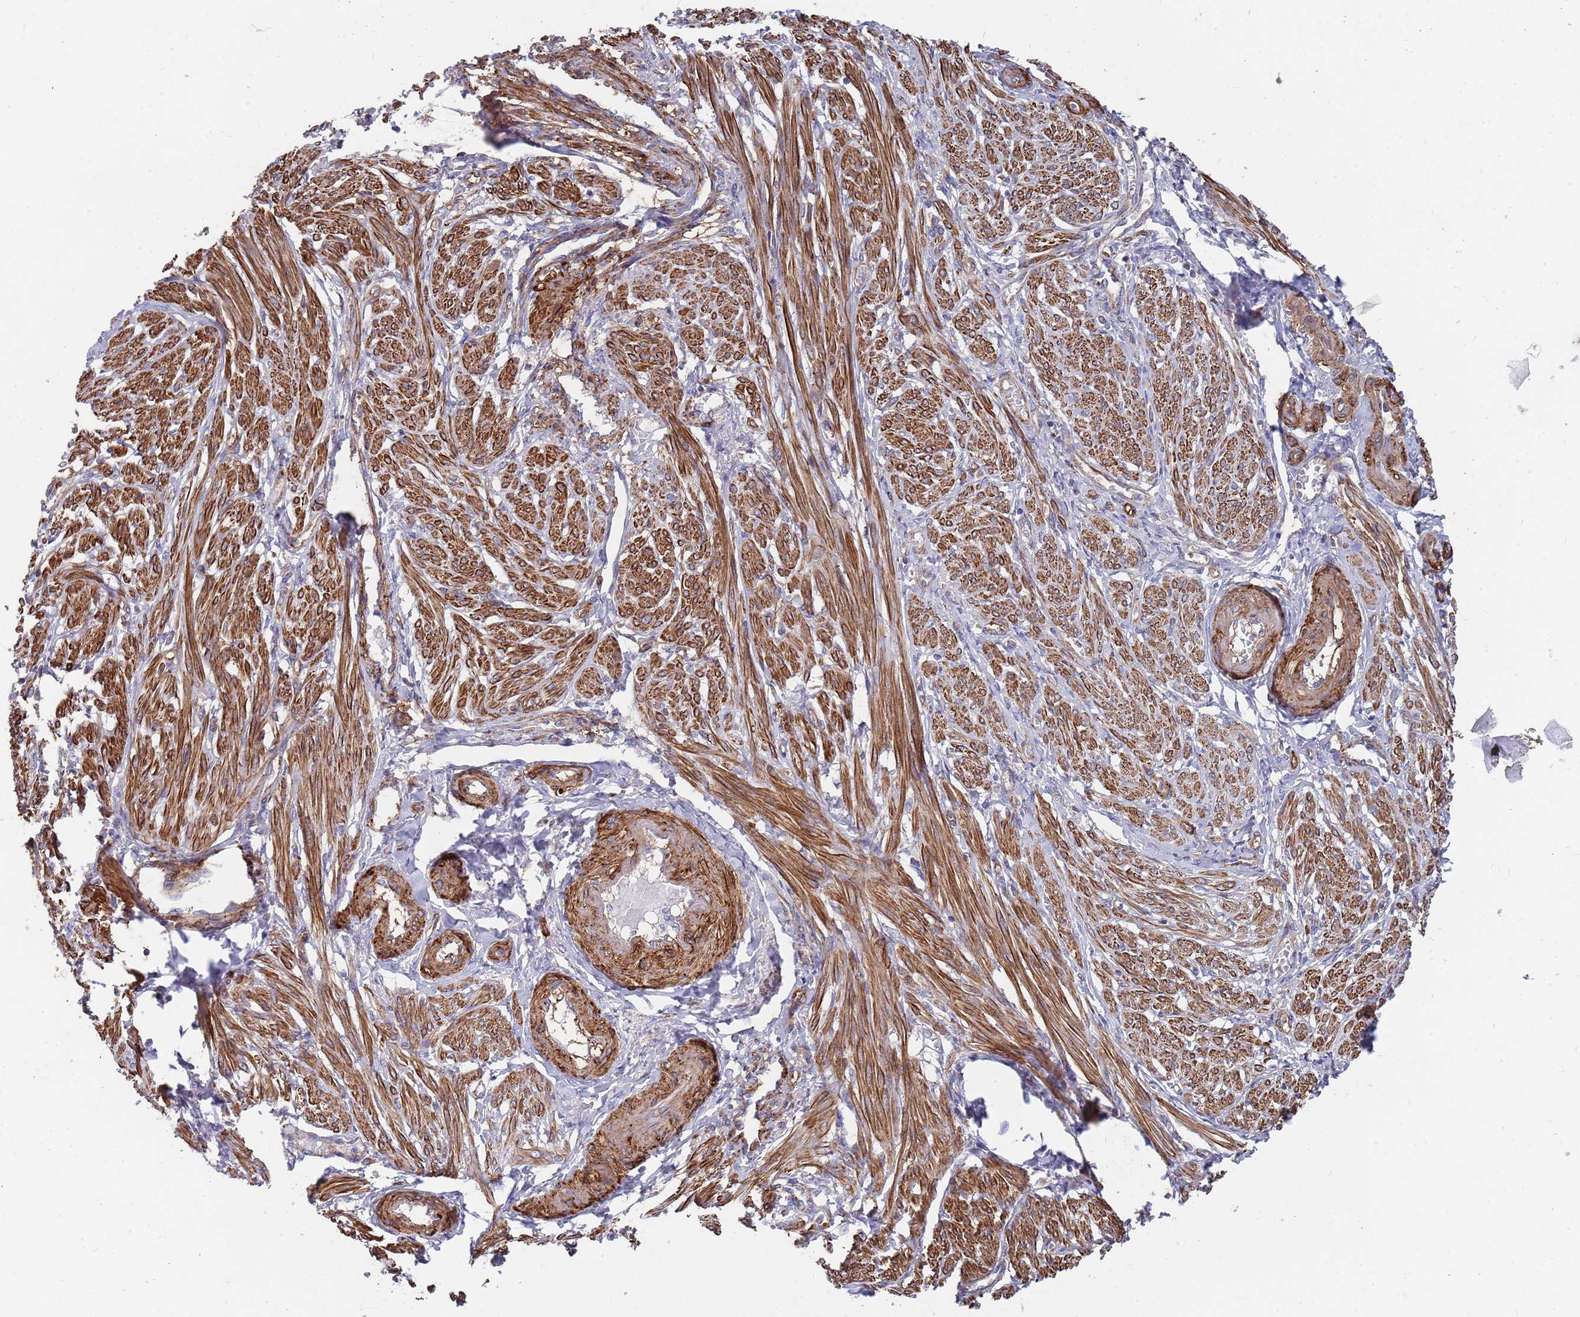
{"staining": {"intensity": "strong", "quantity": ">75%", "location": "cytoplasmic/membranous"}, "tissue": "smooth muscle", "cell_type": "Smooth muscle cells", "image_type": "normal", "snomed": [{"axis": "morphology", "description": "Normal tissue, NOS"}, {"axis": "topography", "description": "Smooth muscle"}], "caption": "Immunohistochemistry (IHC) photomicrograph of unremarkable smooth muscle stained for a protein (brown), which exhibits high levels of strong cytoplasmic/membranous positivity in about >75% of smooth muscle cells.", "gene": "WDFY3", "patient": {"sex": "female", "age": 39}}